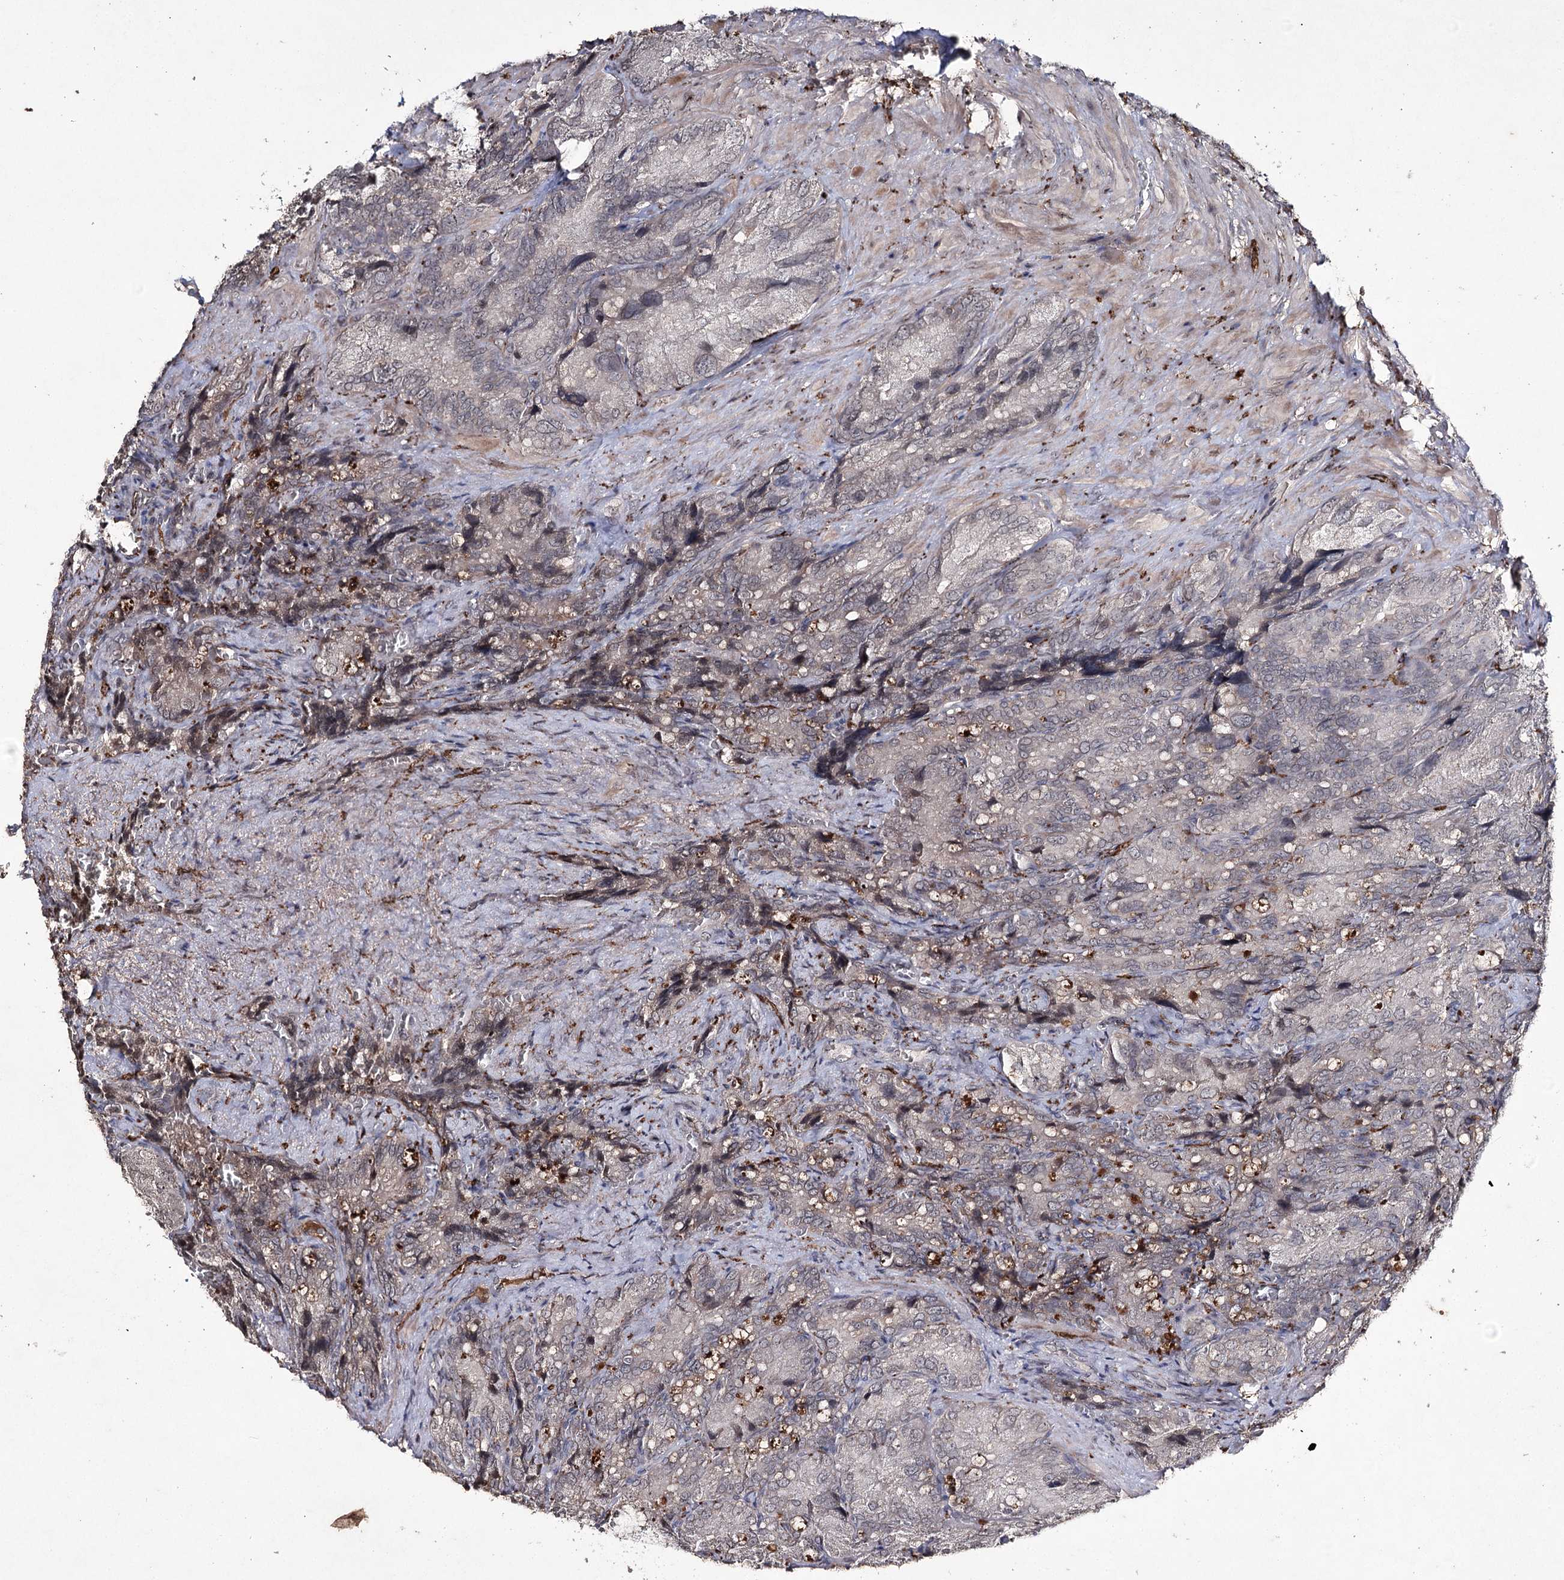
{"staining": {"intensity": "weak", "quantity": "25%-75%", "location": "cytoplasmic/membranous"}, "tissue": "seminal vesicle", "cell_type": "Glandular cells", "image_type": "normal", "snomed": [{"axis": "morphology", "description": "Normal tissue, NOS"}, {"axis": "topography", "description": "Seminal veicle"}], "caption": "Immunohistochemistry micrograph of normal seminal vesicle stained for a protein (brown), which demonstrates low levels of weak cytoplasmic/membranous expression in about 25%-75% of glandular cells.", "gene": "SYNGR3", "patient": {"sex": "male", "age": 62}}